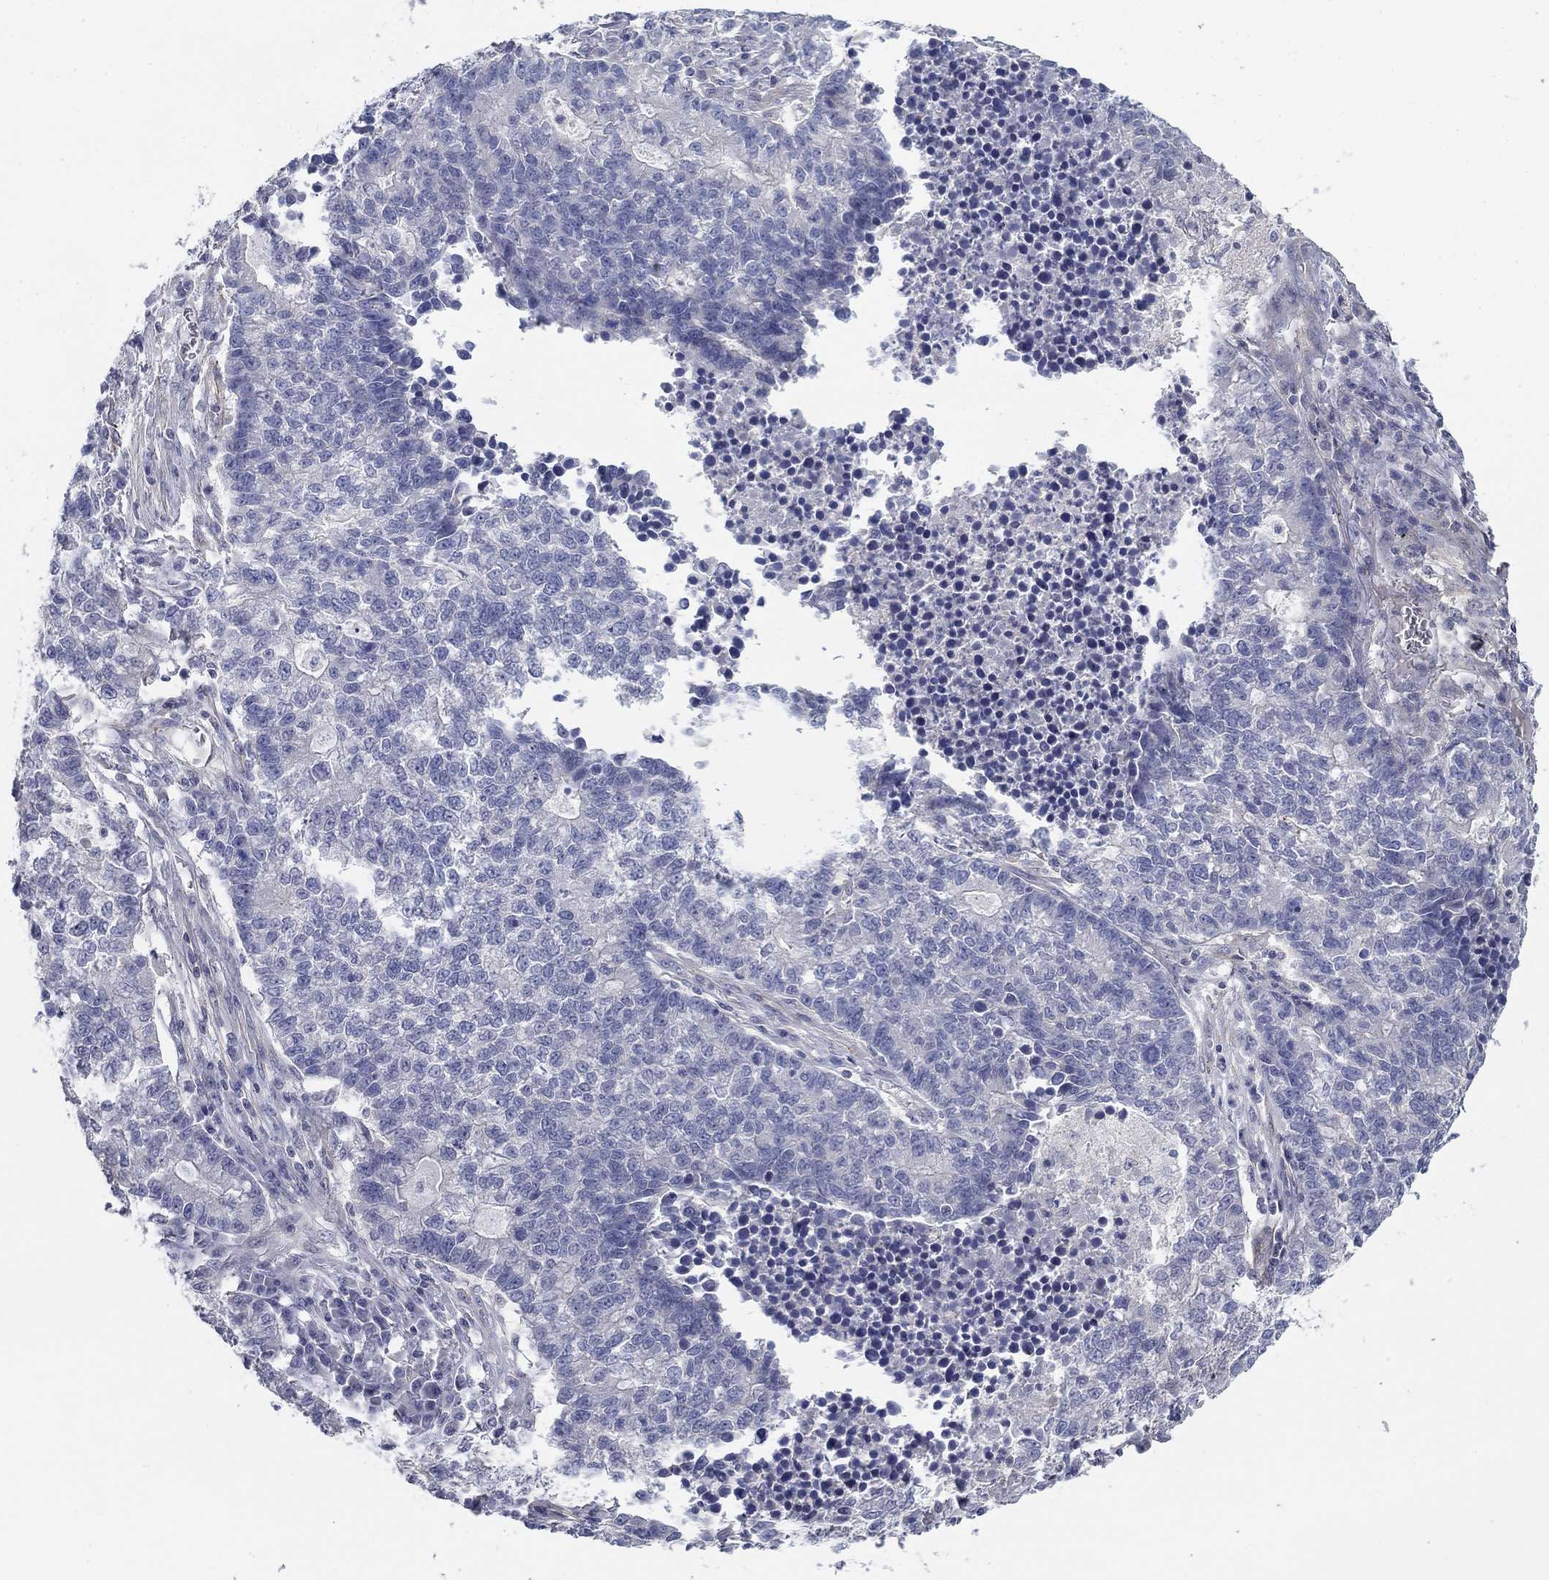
{"staining": {"intensity": "negative", "quantity": "none", "location": "none"}, "tissue": "lung cancer", "cell_type": "Tumor cells", "image_type": "cancer", "snomed": [{"axis": "morphology", "description": "Adenocarcinoma, NOS"}, {"axis": "topography", "description": "Lung"}], "caption": "The image displays no significant staining in tumor cells of adenocarcinoma (lung).", "gene": "GRK7", "patient": {"sex": "male", "age": 57}}